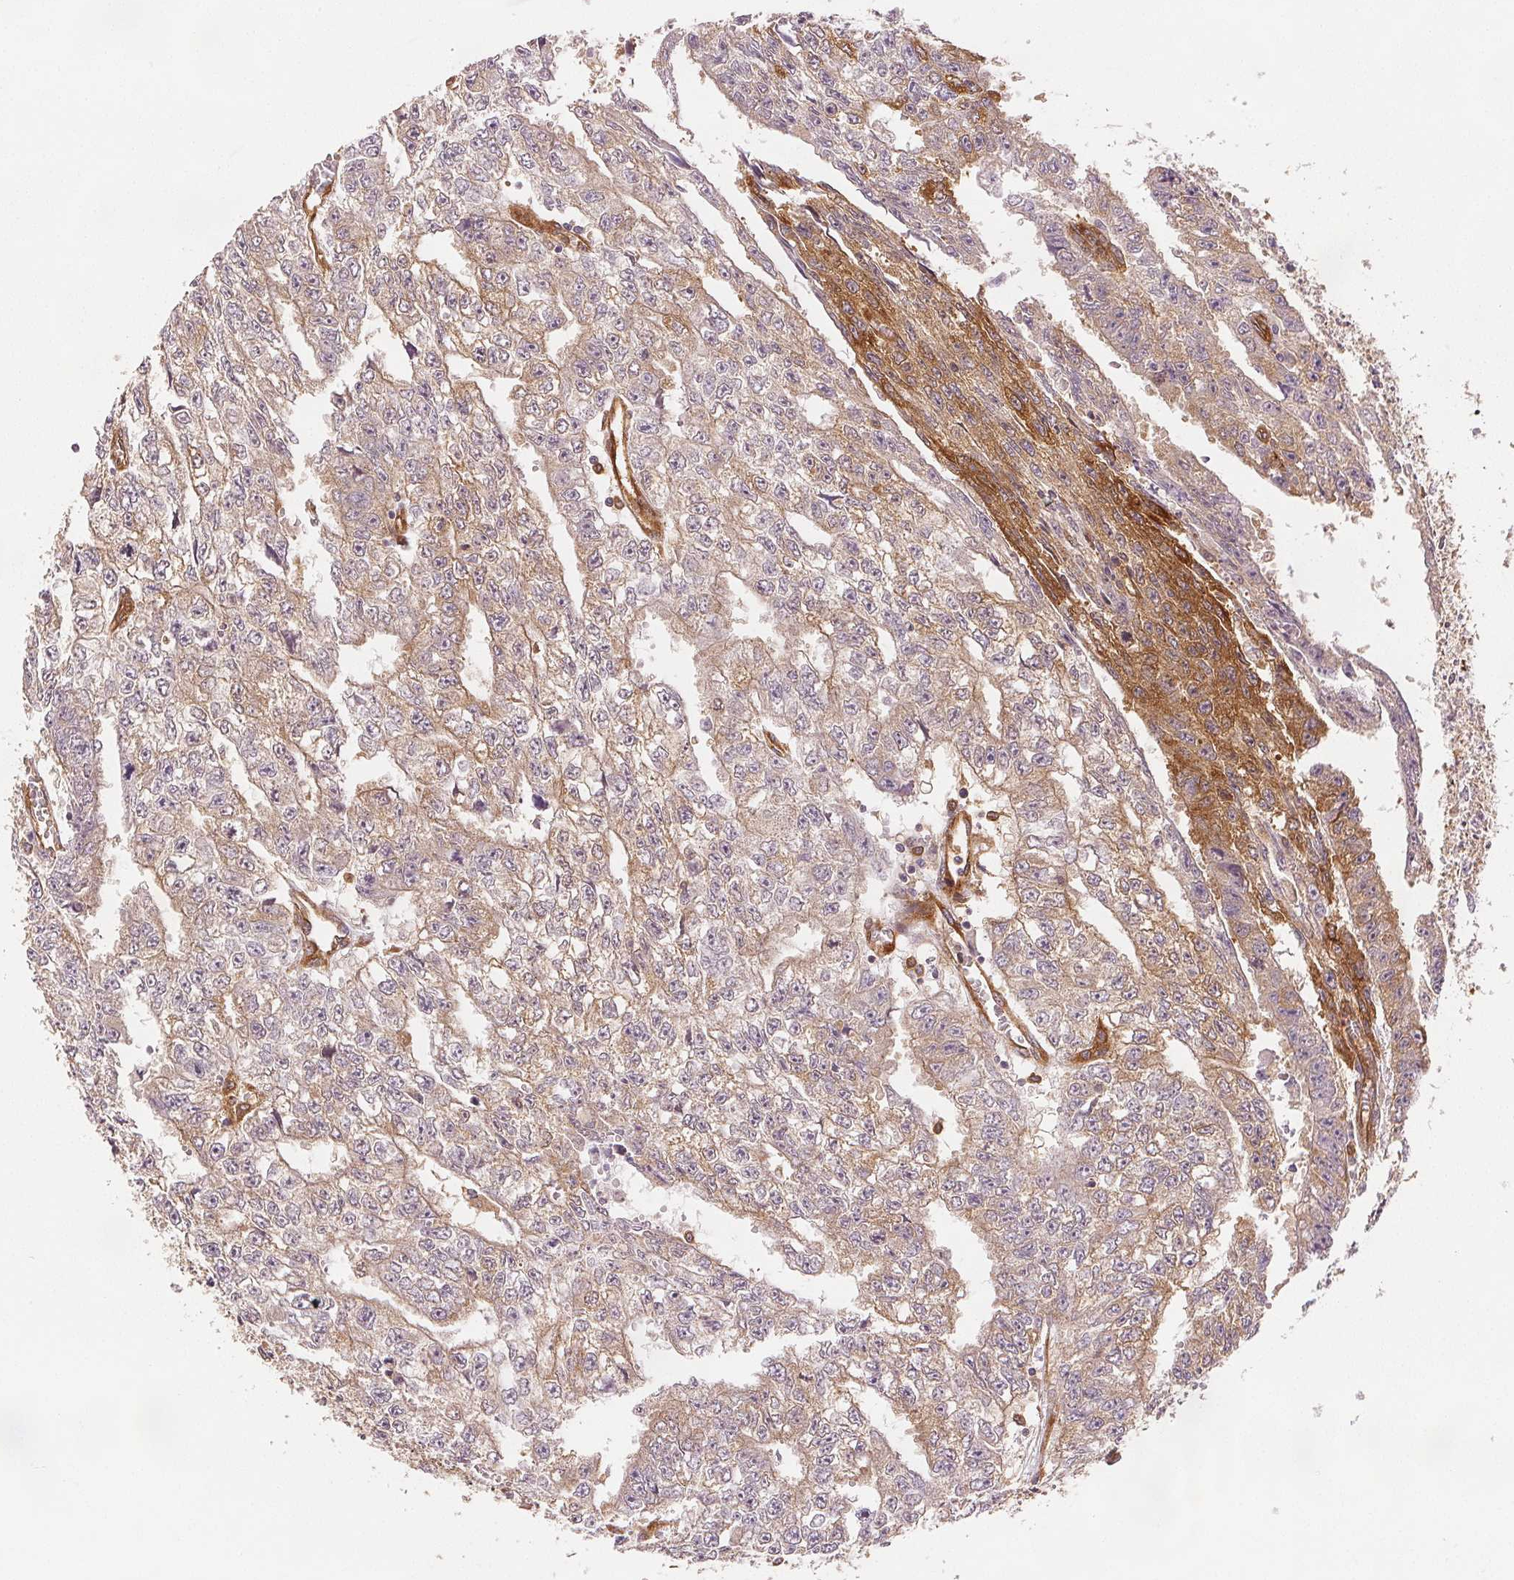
{"staining": {"intensity": "weak", "quantity": "25%-75%", "location": "cytoplasmic/membranous"}, "tissue": "testis cancer", "cell_type": "Tumor cells", "image_type": "cancer", "snomed": [{"axis": "morphology", "description": "Carcinoma, Embryonal, NOS"}, {"axis": "morphology", "description": "Teratoma, malignant, NOS"}, {"axis": "topography", "description": "Testis"}], "caption": "Malignant teratoma (testis) stained with a brown dye displays weak cytoplasmic/membranous positive staining in about 25%-75% of tumor cells.", "gene": "DIAPH2", "patient": {"sex": "male", "age": 24}}